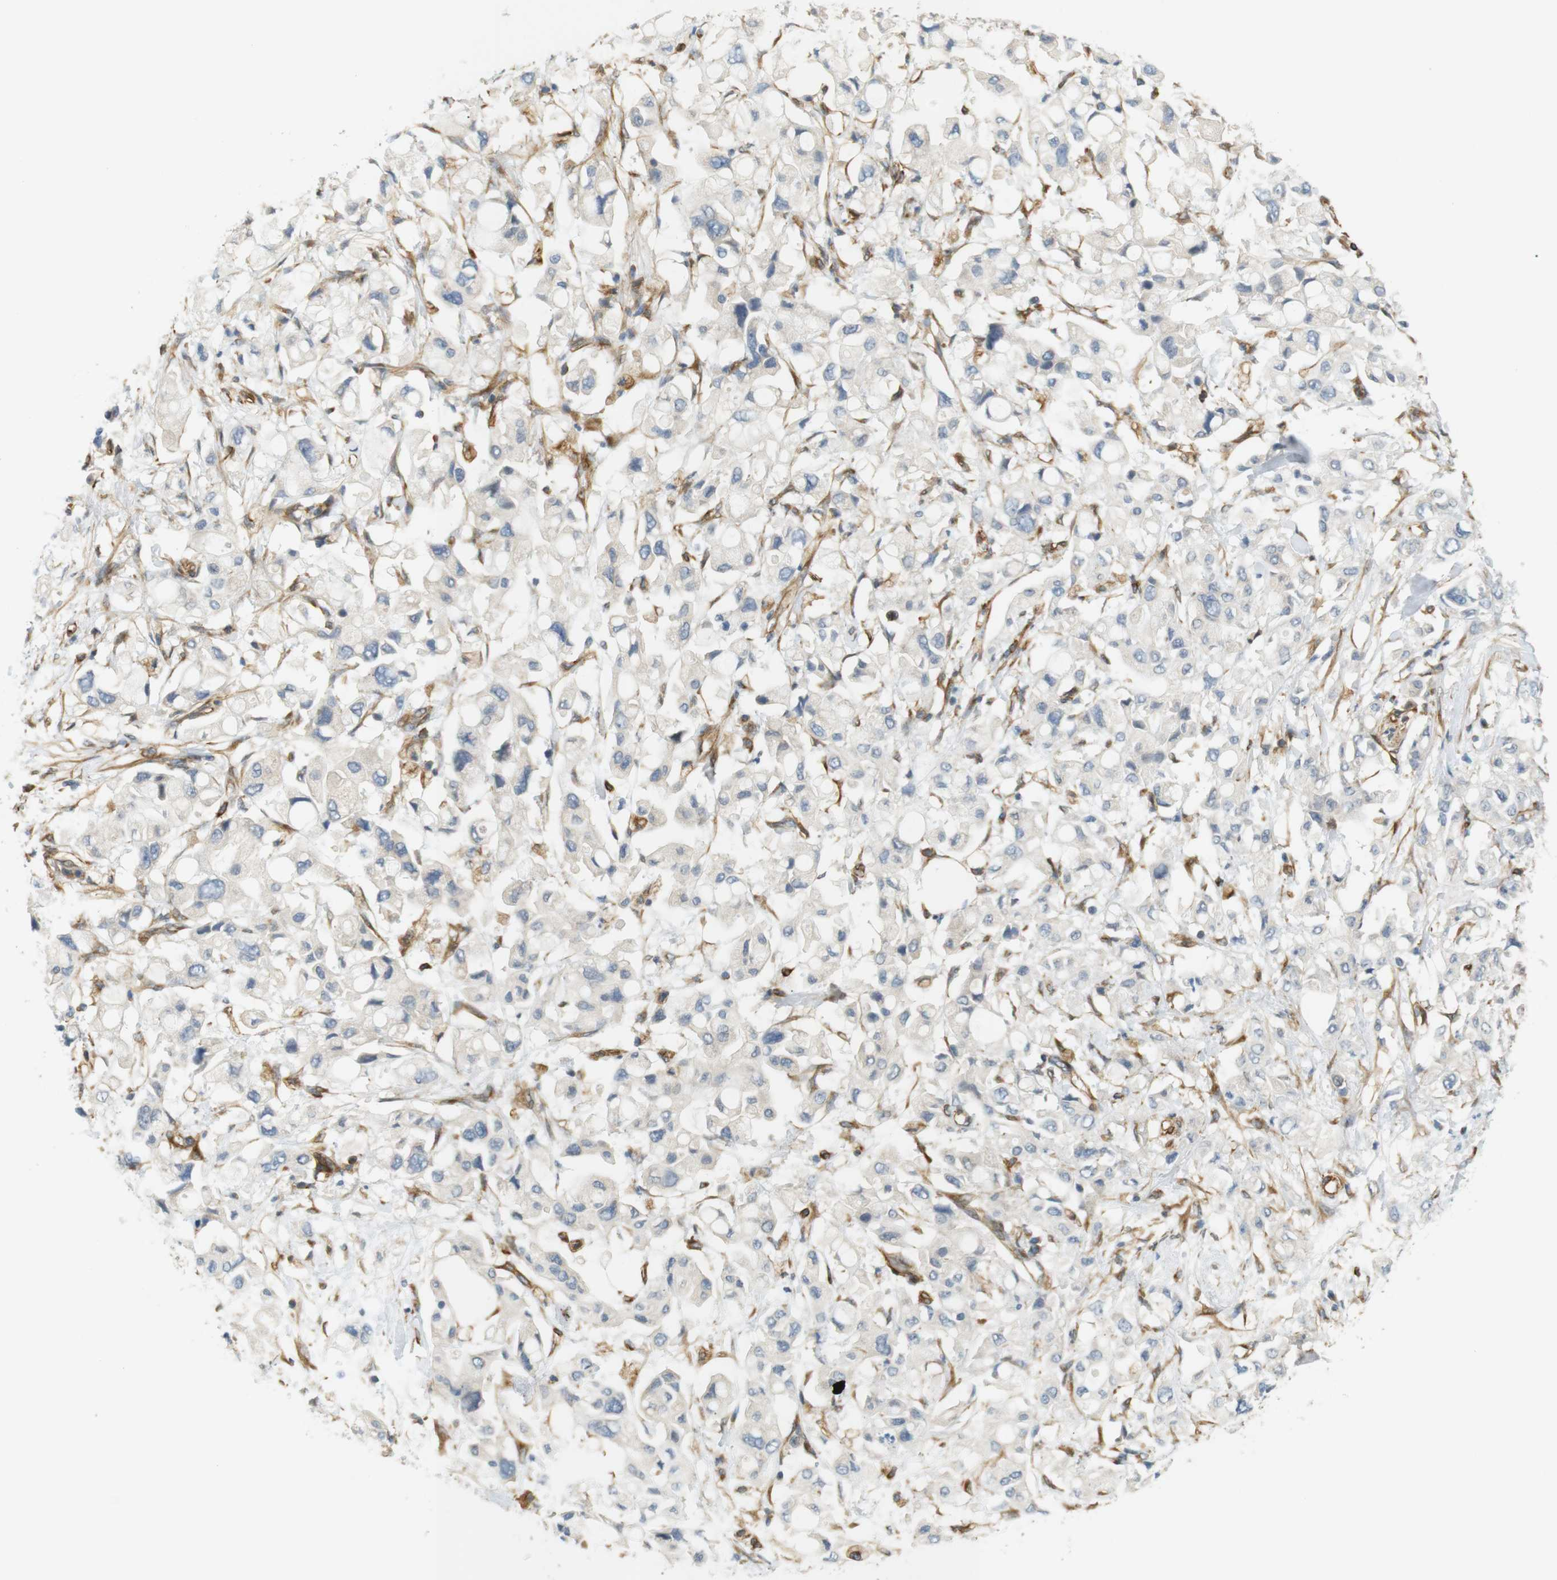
{"staining": {"intensity": "negative", "quantity": "none", "location": "none"}, "tissue": "pancreatic cancer", "cell_type": "Tumor cells", "image_type": "cancer", "snomed": [{"axis": "morphology", "description": "Adenocarcinoma, NOS"}, {"axis": "topography", "description": "Pancreas"}], "caption": "Histopathology image shows no protein staining in tumor cells of adenocarcinoma (pancreatic) tissue.", "gene": "CYTH3", "patient": {"sex": "female", "age": 56}}